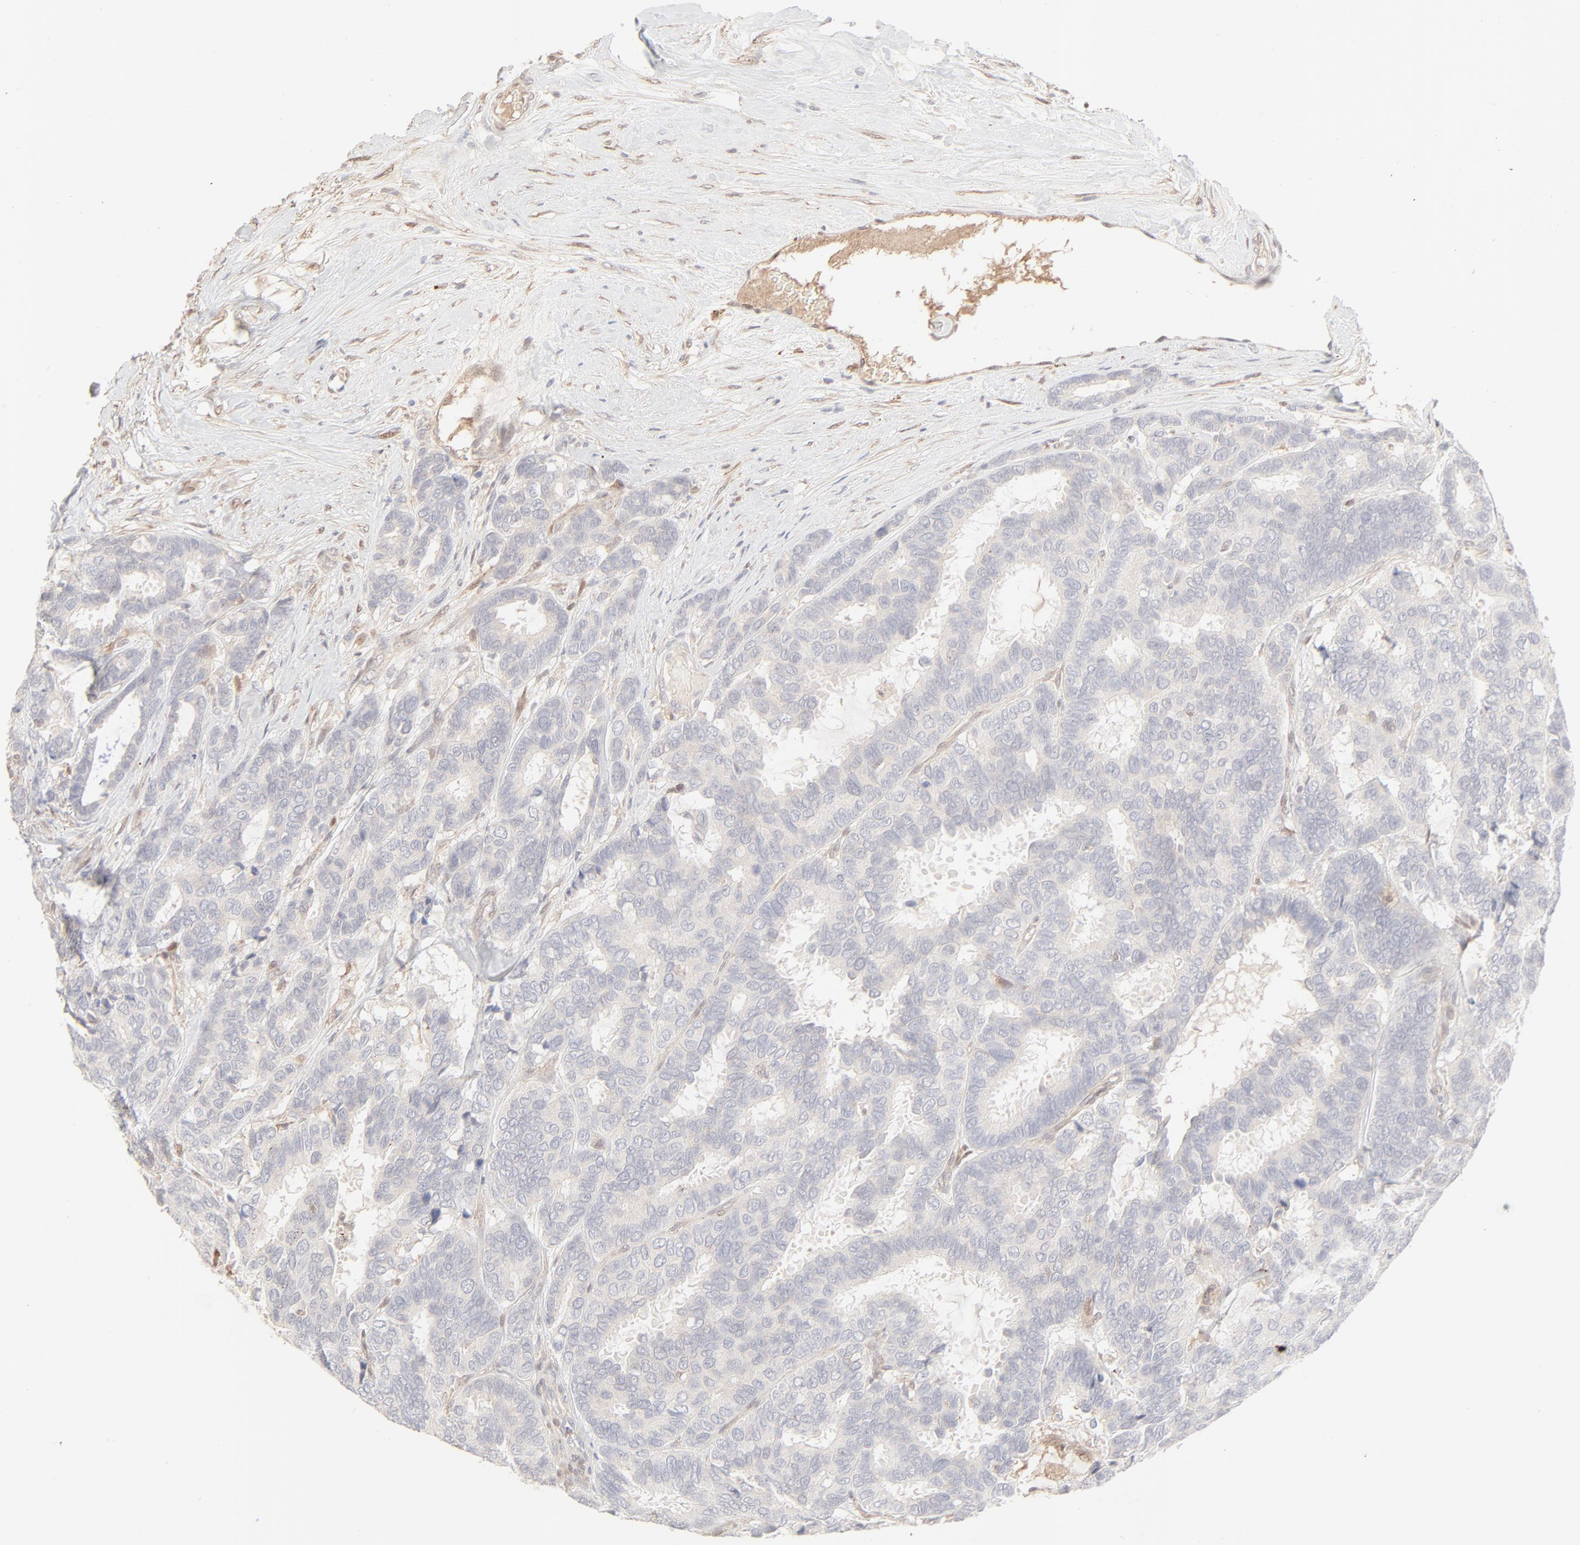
{"staining": {"intensity": "negative", "quantity": "none", "location": "none"}, "tissue": "breast cancer", "cell_type": "Tumor cells", "image_type": "cancer", "snomed": [{"axis": "morphology", "description": "Duct carcinoma"}, {"axis": "topography", "description": "Breast"}], "caption": "IHC histopathology image of neoplastic tissue: breast cancer (invasive ductal carcinoma) stained with DAB exhibits no significant protein positivity in tumor cells.", "gene": "LGALS2", "patient": {"sex": "female", "age": 87}}